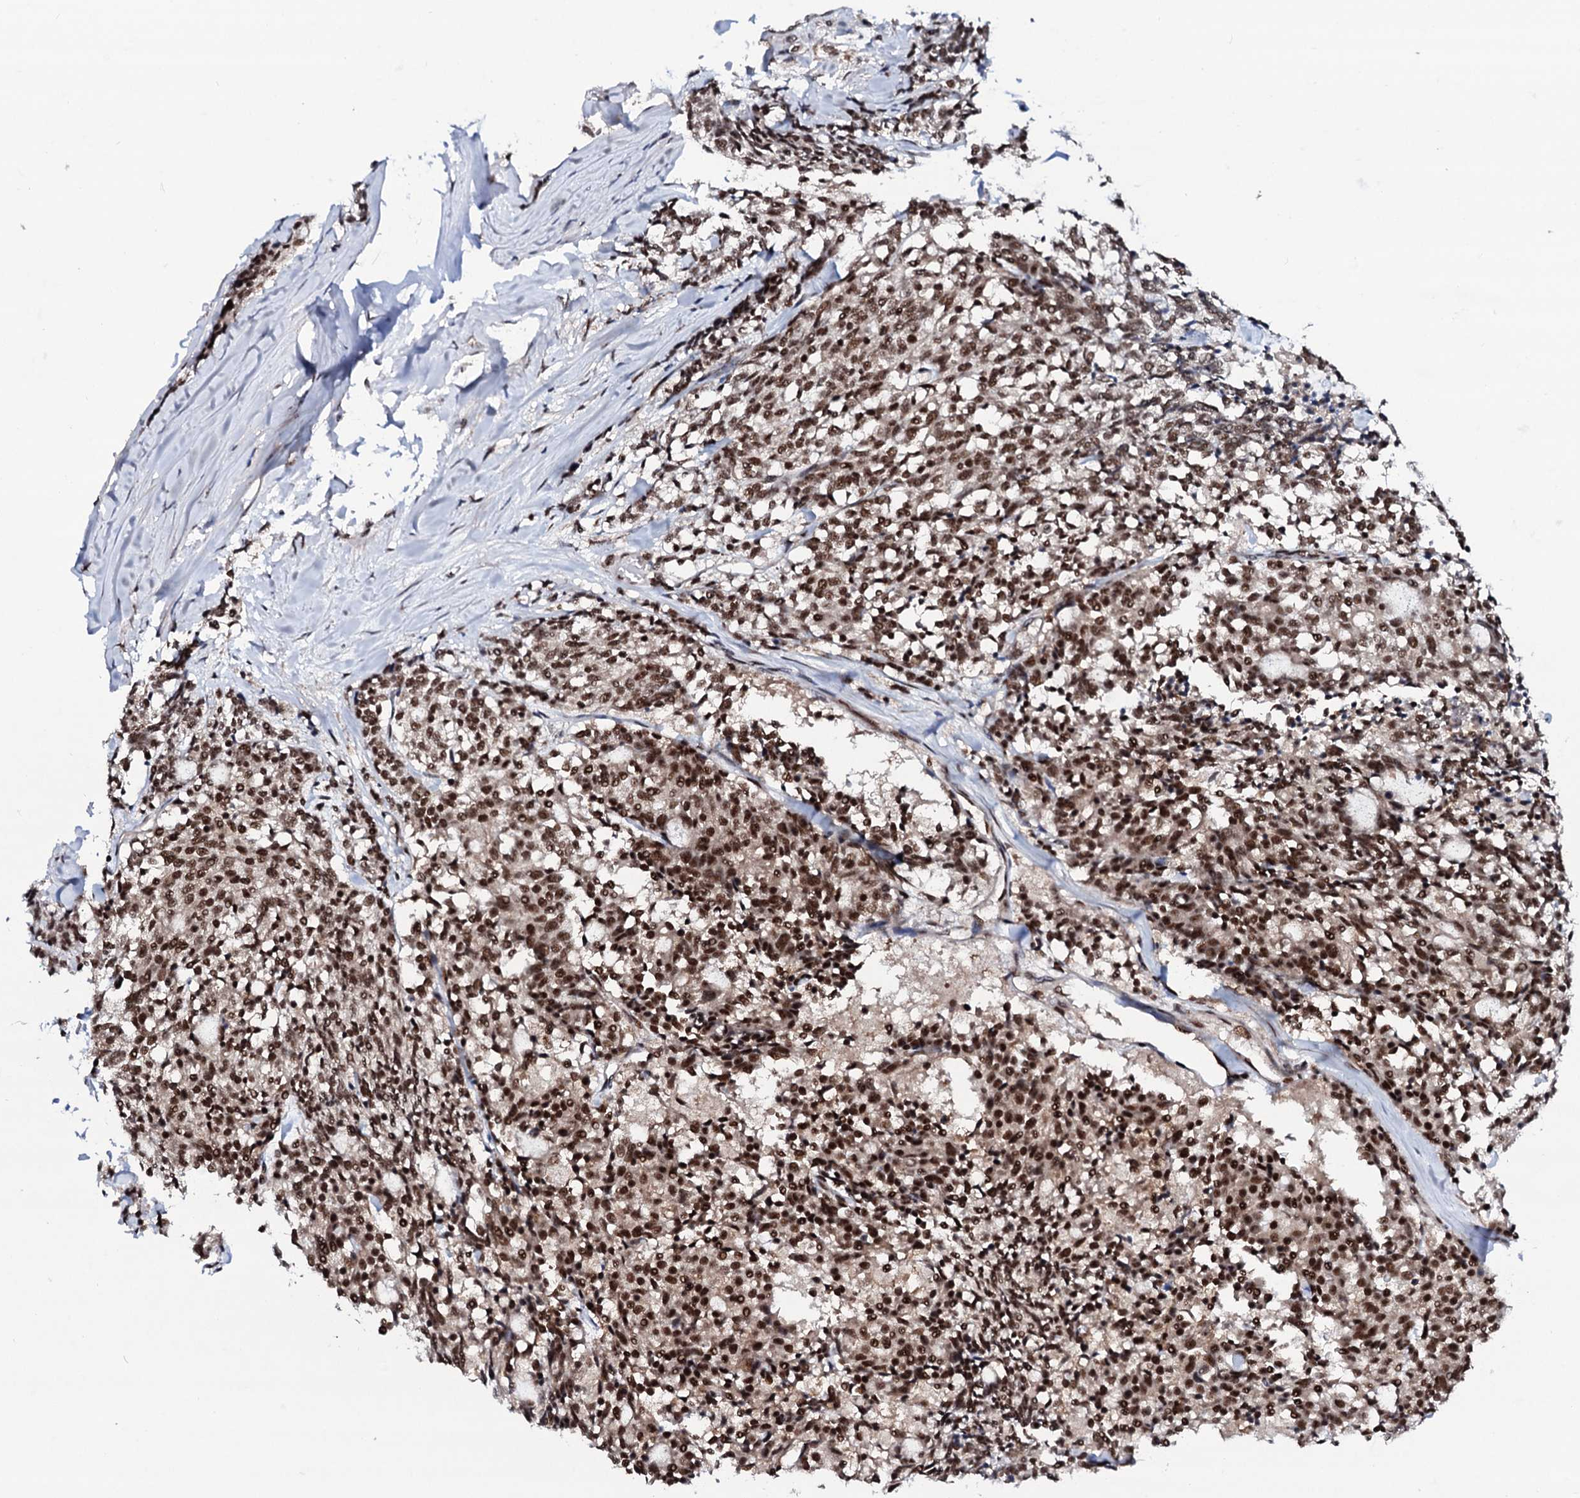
{"staining": {"intensity": "strong", "quantity": ">75%", "location": "nuclear"}, "tissue": "carcinoid", "cell_type": "Tumor cells", "image_type": "cancer", "snomed": [{"axis": "morphology", "description": "Carcinoid, malignant, NOS"}, {"axis": "topography", "description": "Pancreas"}], "caption": "Immunohistochemistry (IHC) histopathology image of neoplastic tissue: carcinoid (malignant) stained using immunohistochemistry (IHC) exhibits high levels of strong protein expression localized specifically in the nuclear of tumor cells, appearing as a nuclear brown color.", "gene": "PRPF18", "patient": {"sex": "female", "age": 54}}